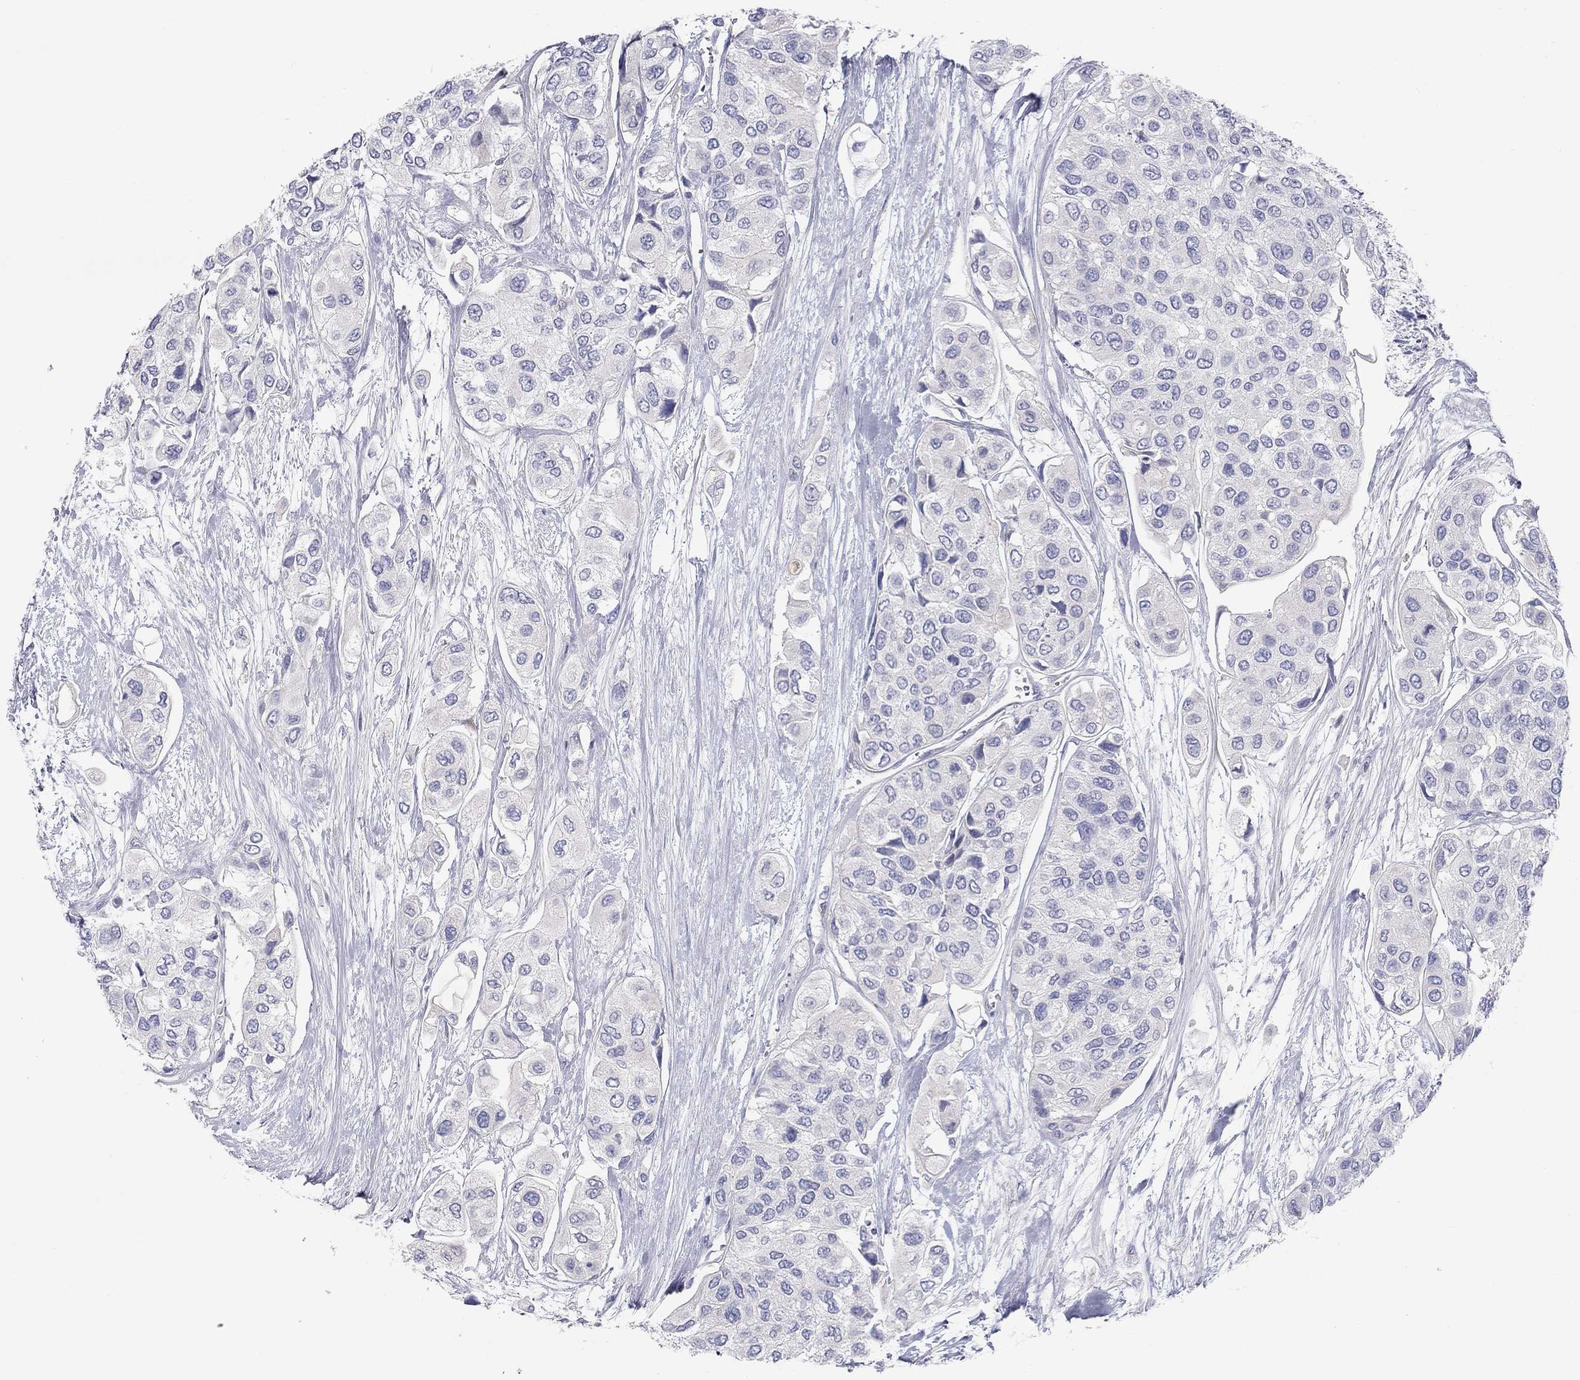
{"staining": {"intensity": "negative", "quantity": "none", "location": "none"}, "tissue": "urothelial cancer", "cell_type": "Tumor cells", "image_type": "cancer", "snomed": [{"axis": "morphology", "description": "Urothelial carcinoma, High grade"}, {"axis": "topography", "description": "Urinary bladder"}], "caption": "There is no significant staining in tumor cells of urothelial cancer.", "gene": "ST7L", "patient": {"sex": "male", "age": 77}}